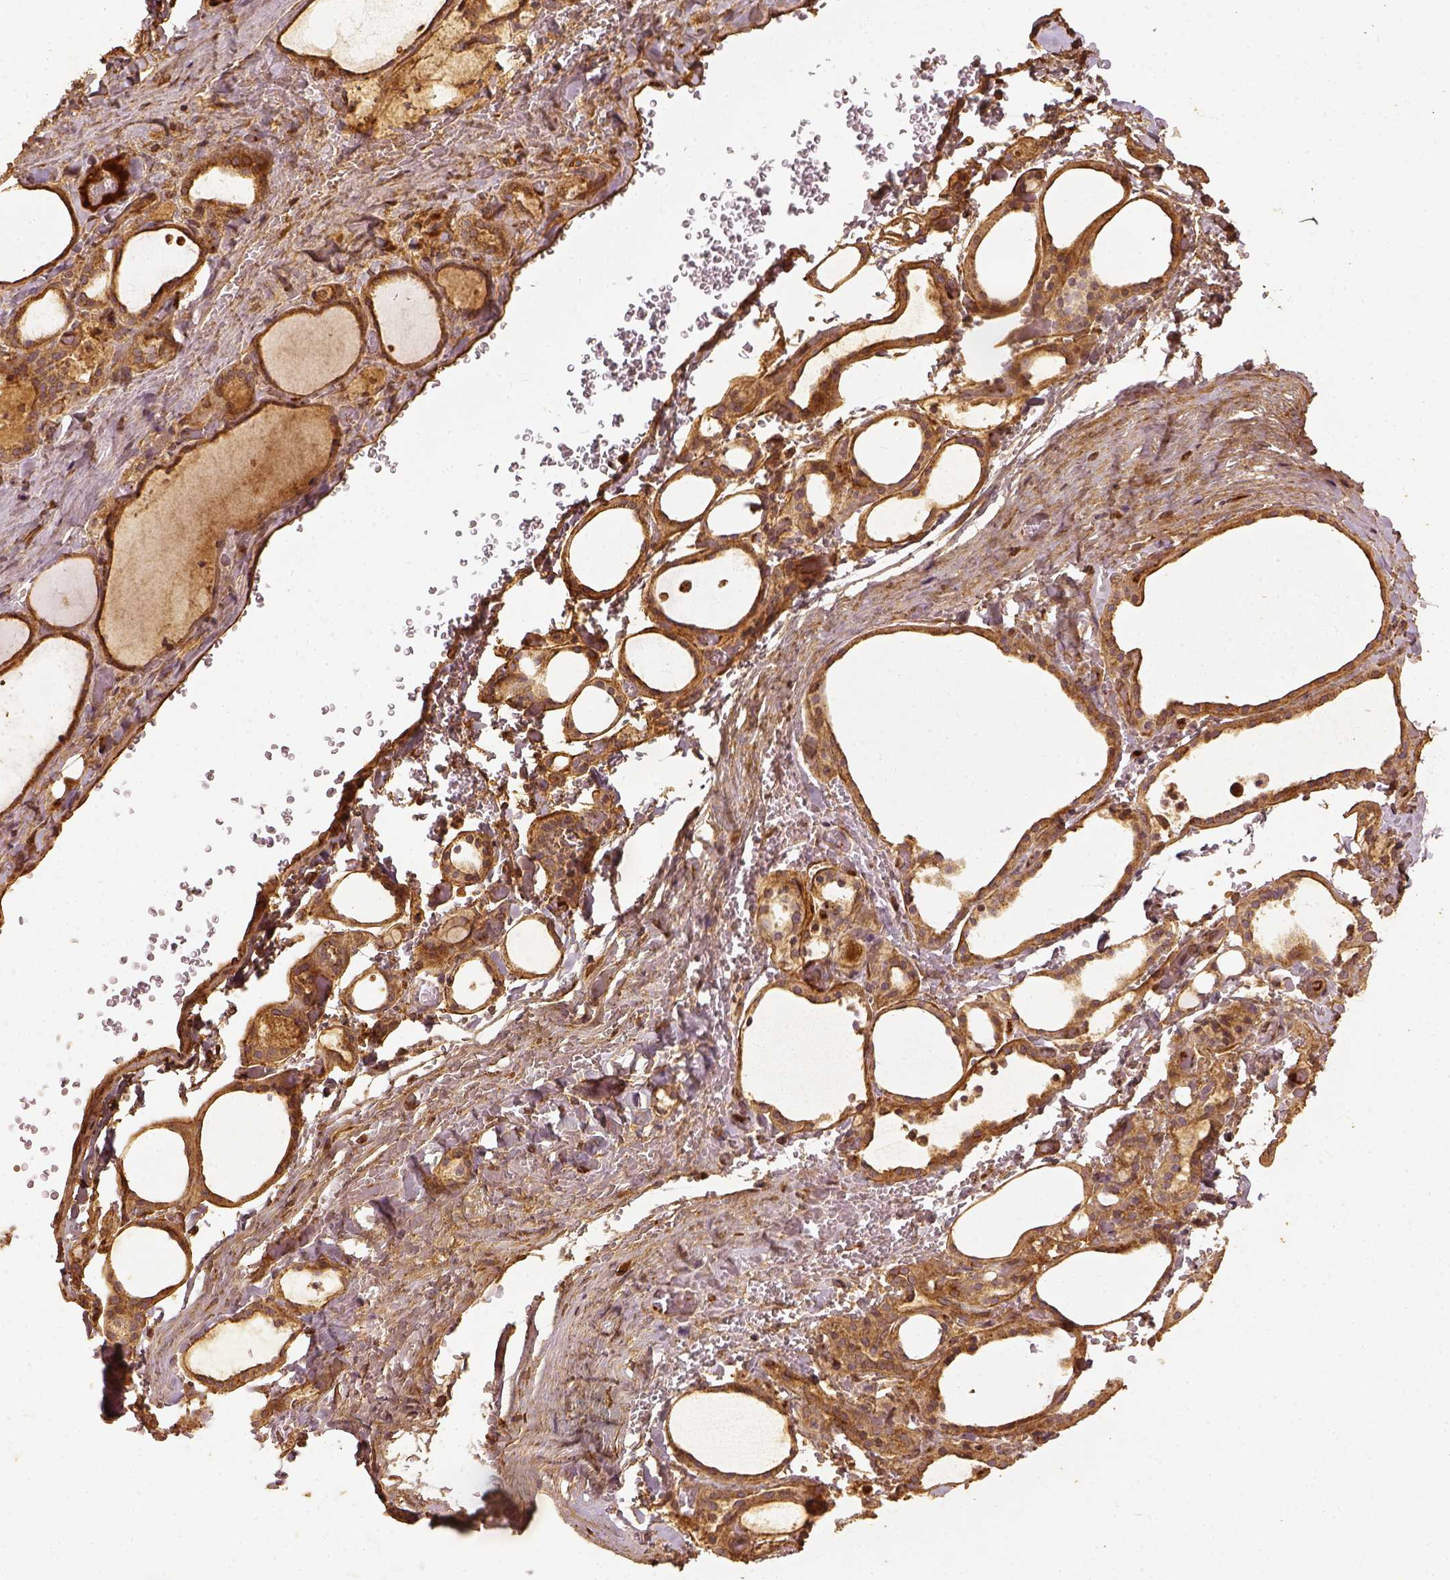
{"staining": {"intensity": "moderate", "quantity": ">75%", "location": "cytoplasmic/membranous"}, "tissue": "thyroid gland", "cell_type": "Glandular cells", "image_type": "normal", "snomed": [{"axis": "morphology", "description": "Normal tissue, NOS"}, {"axis": "topography", "description": "Thyroid gland"}], "caption": "An immunohistochemistry (IHC) histopathology image of normal tissue is shown. Protein staining in brown highlights moderate cytoplasmic/membranous positivity in thyroid gland within glandular cells.", "gene": "VEGFA", "patient": {"sex": "female", "age": 36}}